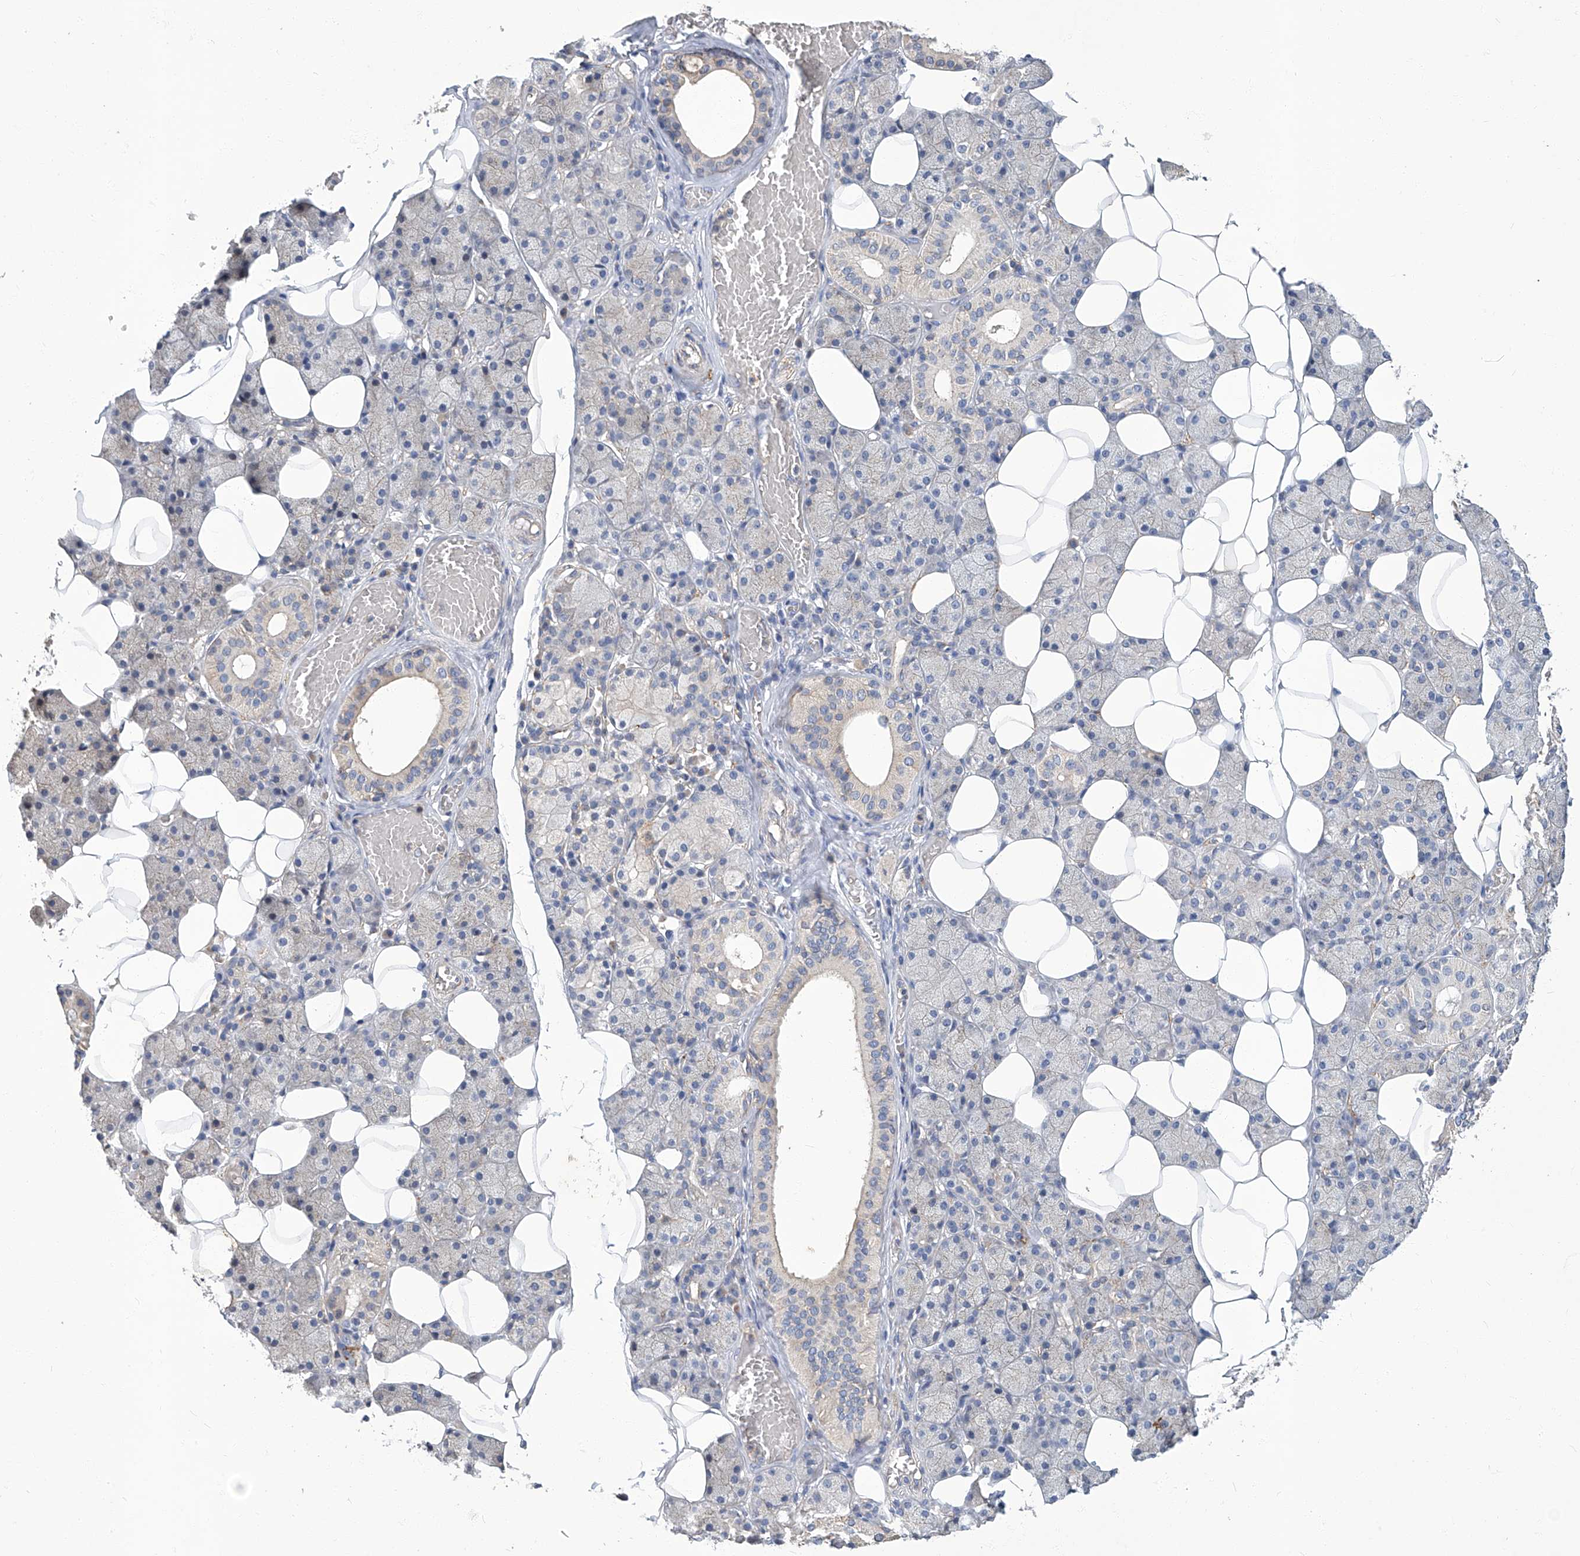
{"staining": {"intensity": "negative", "quantity": "none", "location": "none"}, "tissue": "salivary gland", "cell_type": "Glandular cells", "image_type": "normal", "snomed": [{"axis": "morphology", "description": "Normal tissue, NOS"}, {"axis": "topography", "description": "Salivary gland"}], "caption": "Histopathology image shows no protein expression in glandular cells of benign salivary gland. Nuclei are stained in blue.", "gene": "TGFBR1", "patient": {"sex": "female", "age": 33}}